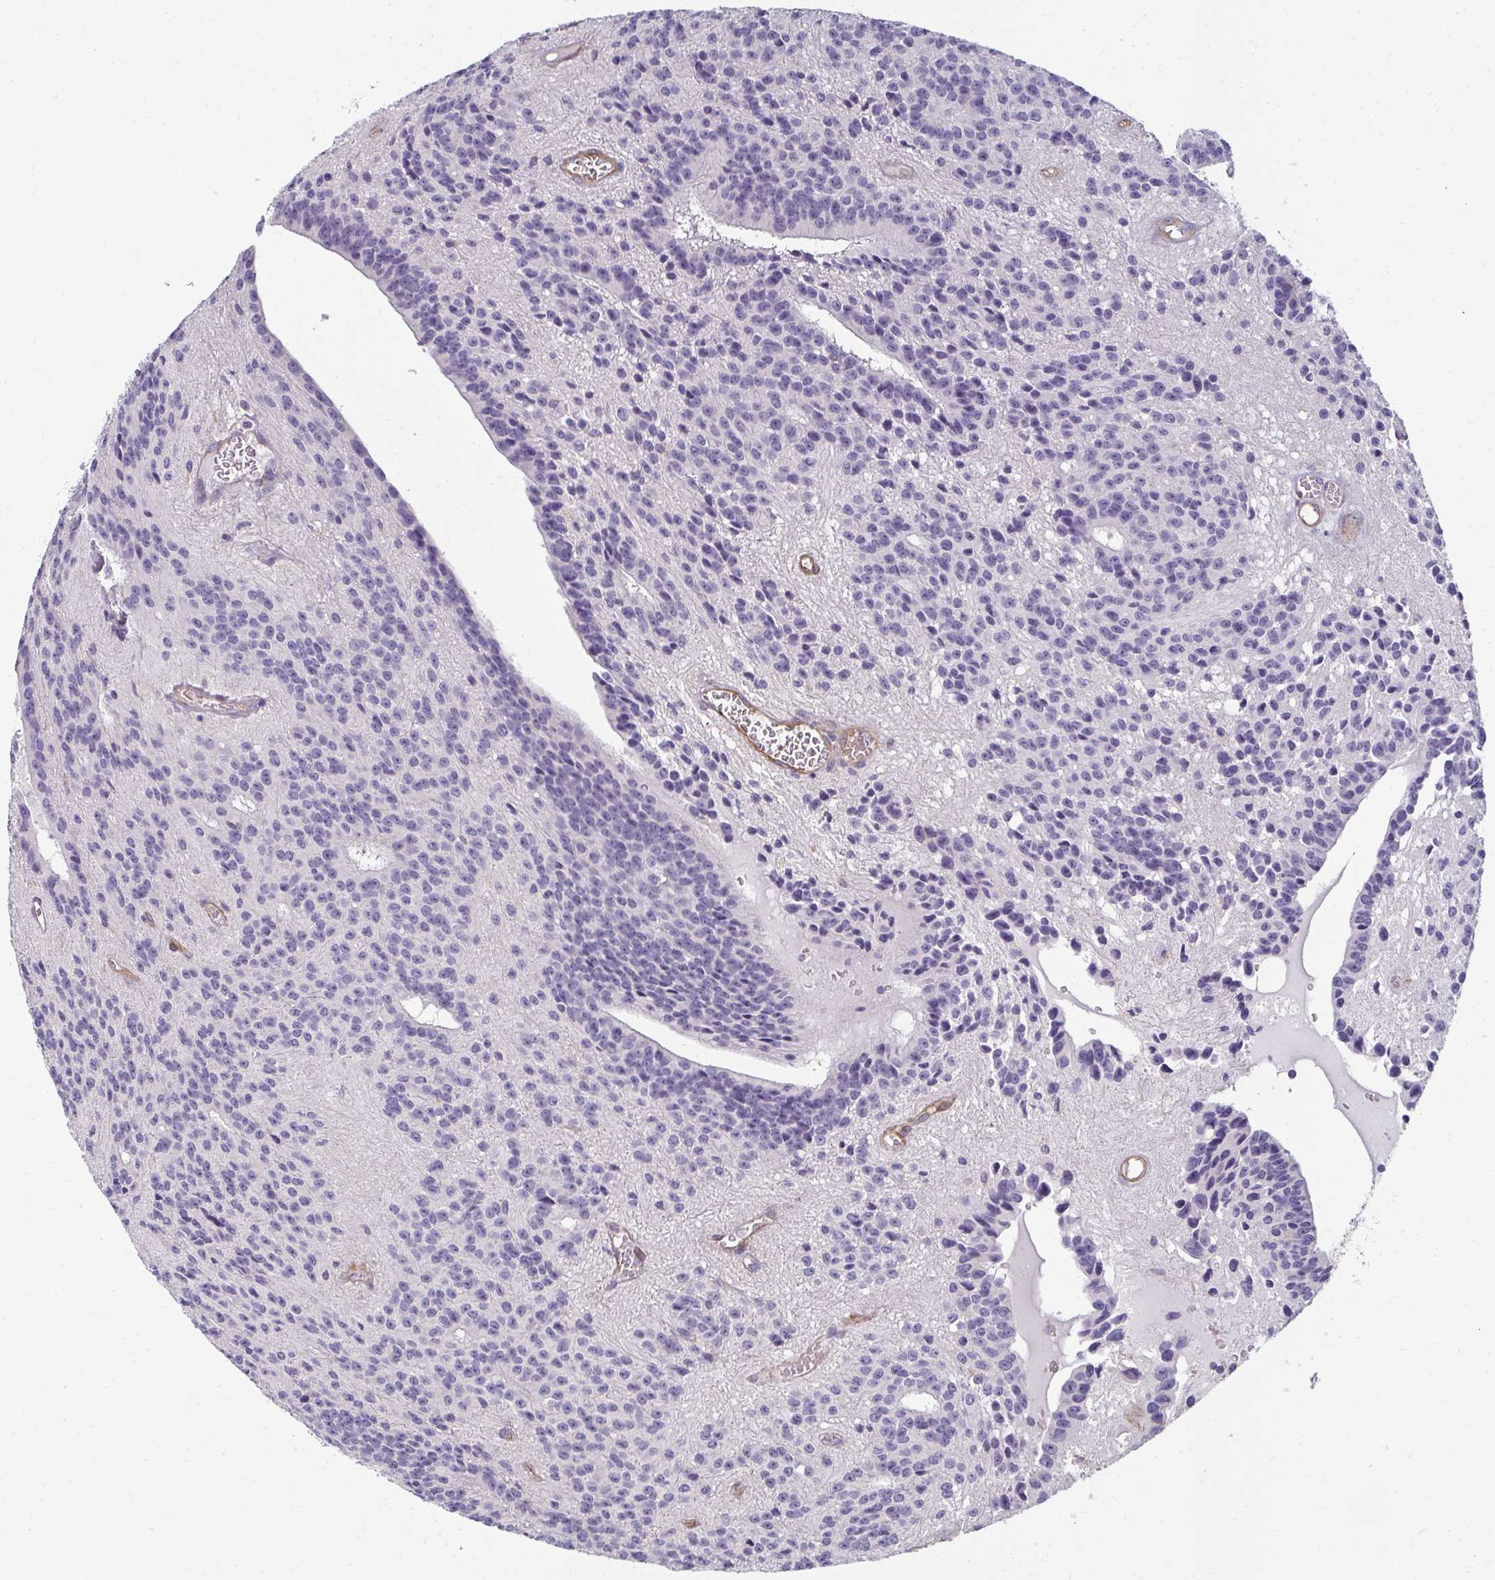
{"staining": {"intensity": "negative", "quantity": "none", "location": "none"}, "tissue": "glioma", "cell_type": "Tumor cells", "image_type": "cancer", "snomed": [{"axis": "morphology", "description": "Glioma, malignant, Low grade"}, {"axis": "topography", "description": "Brain"}], "caption": "Malignant glioma (low-grade) stained for a protein using immunohistochemistry shows no expression tumor cells.", "gene": "PDE2A", "patient": {"sex": "male", "age": 31}}